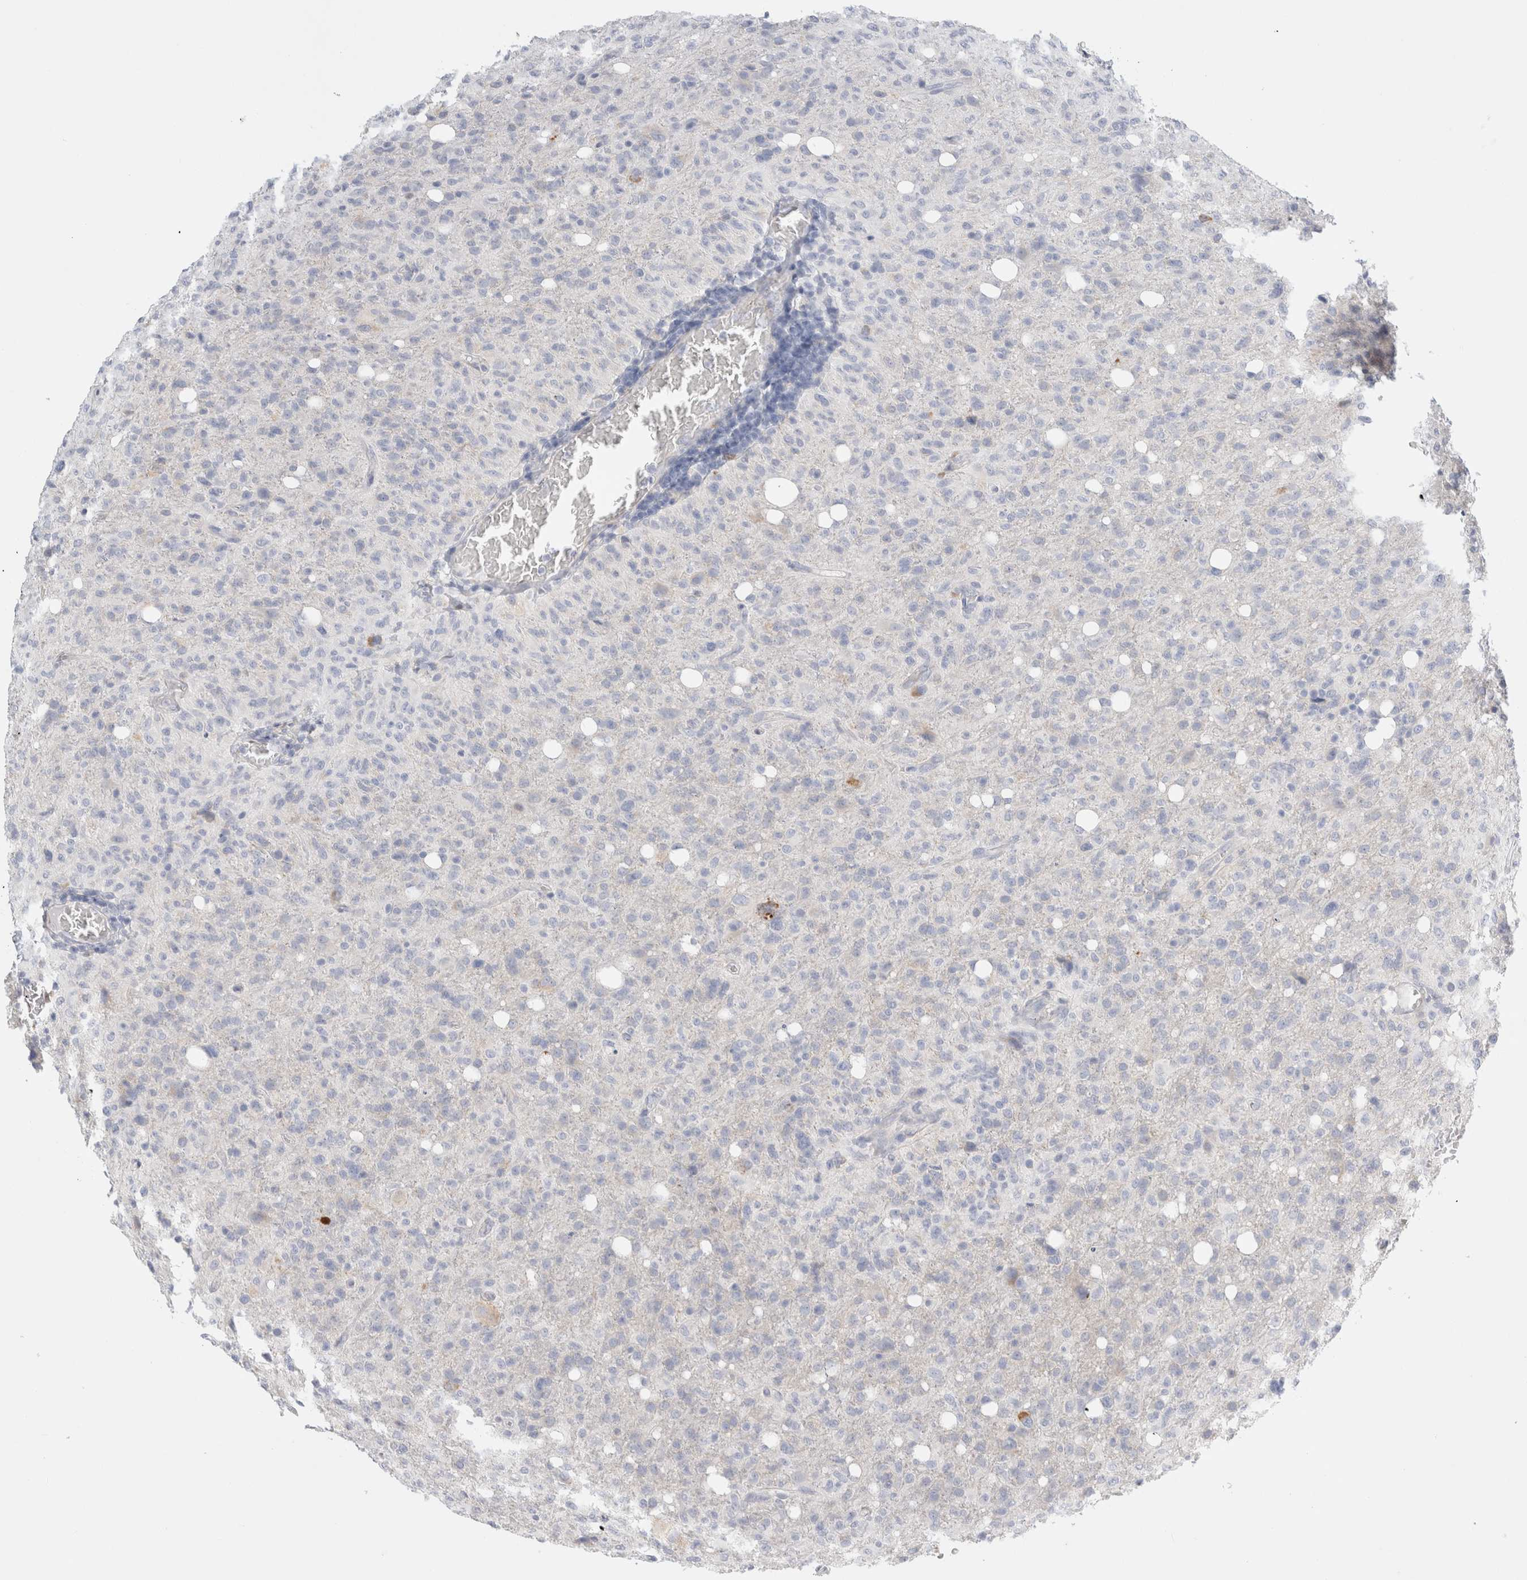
{"staining": {"intensity": "negative", "quantity": "none", "location": "none"}, "tissue": "glioma", "cell_type": "Tumor cells", "image_type": "cancer", "snomed": [{"axis": "morphology", "description": "Glioma, malignant, High grade"}, {"axis": "topography", "description": "Brain"}], "caption": "Glioma was stained to show a protein in brown. There is no significant staining in tumor cells.", "gene": "CSK", "patient": {"sex": "female", "age": 57}}